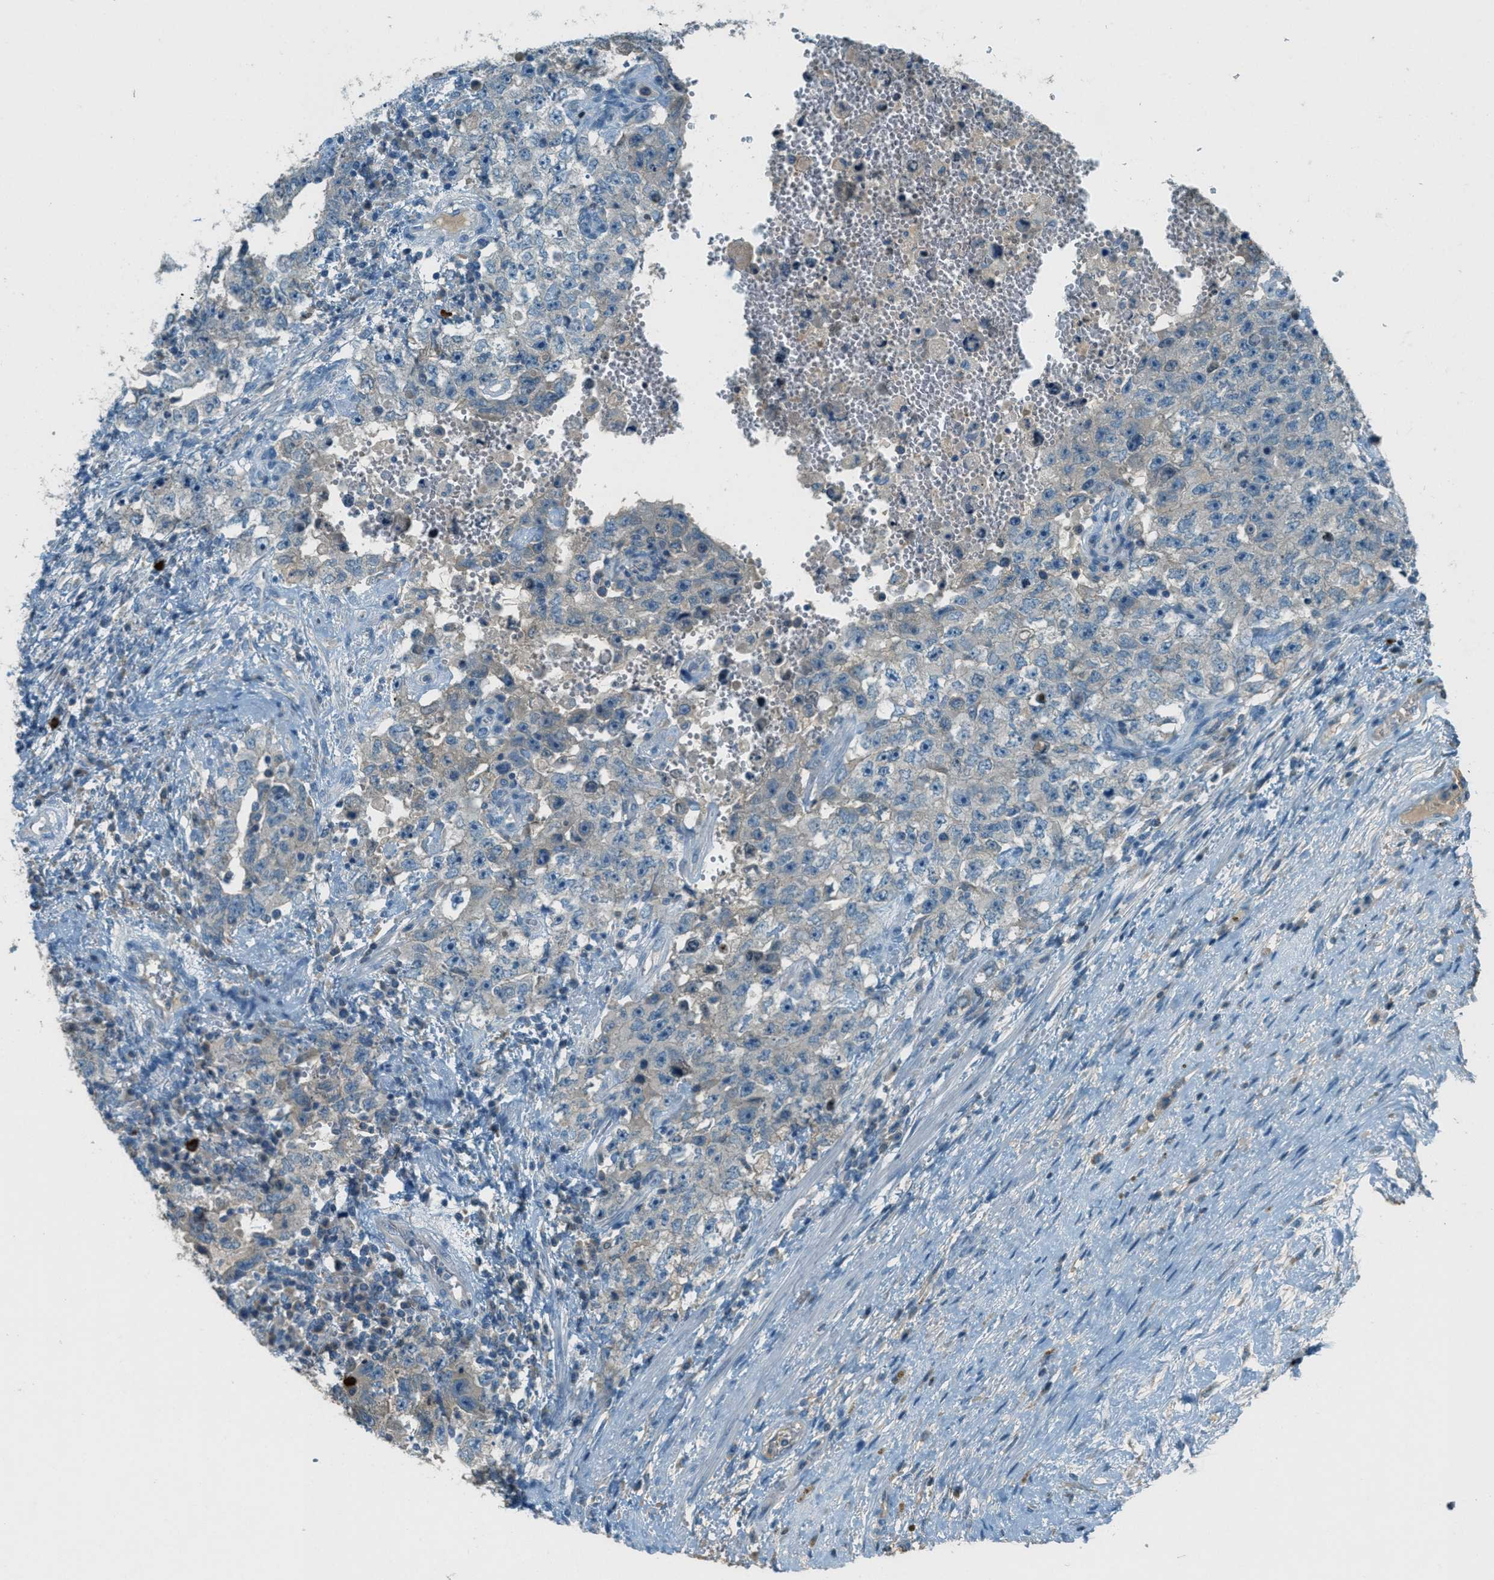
{"staining": {"intensity": "weak", "quantity": "<25%", "location": "cytoplasmic/membranous"}, "tissue": "testis cancer", "cell_type": "Tumor cells", "image_type": "cancer", "snomed": [{"axis": "morphology", "description": "Carcinoma, Embryonal, NOS"}, {"axis": "topography", "description": "Testis"}], "caption": "Testis embryonal carcinoma was stained to show a protein in brown. There is no significant staining in tumor cells.", "gene": "MSLN", "patient": {"sex": "male", "age": 26}}